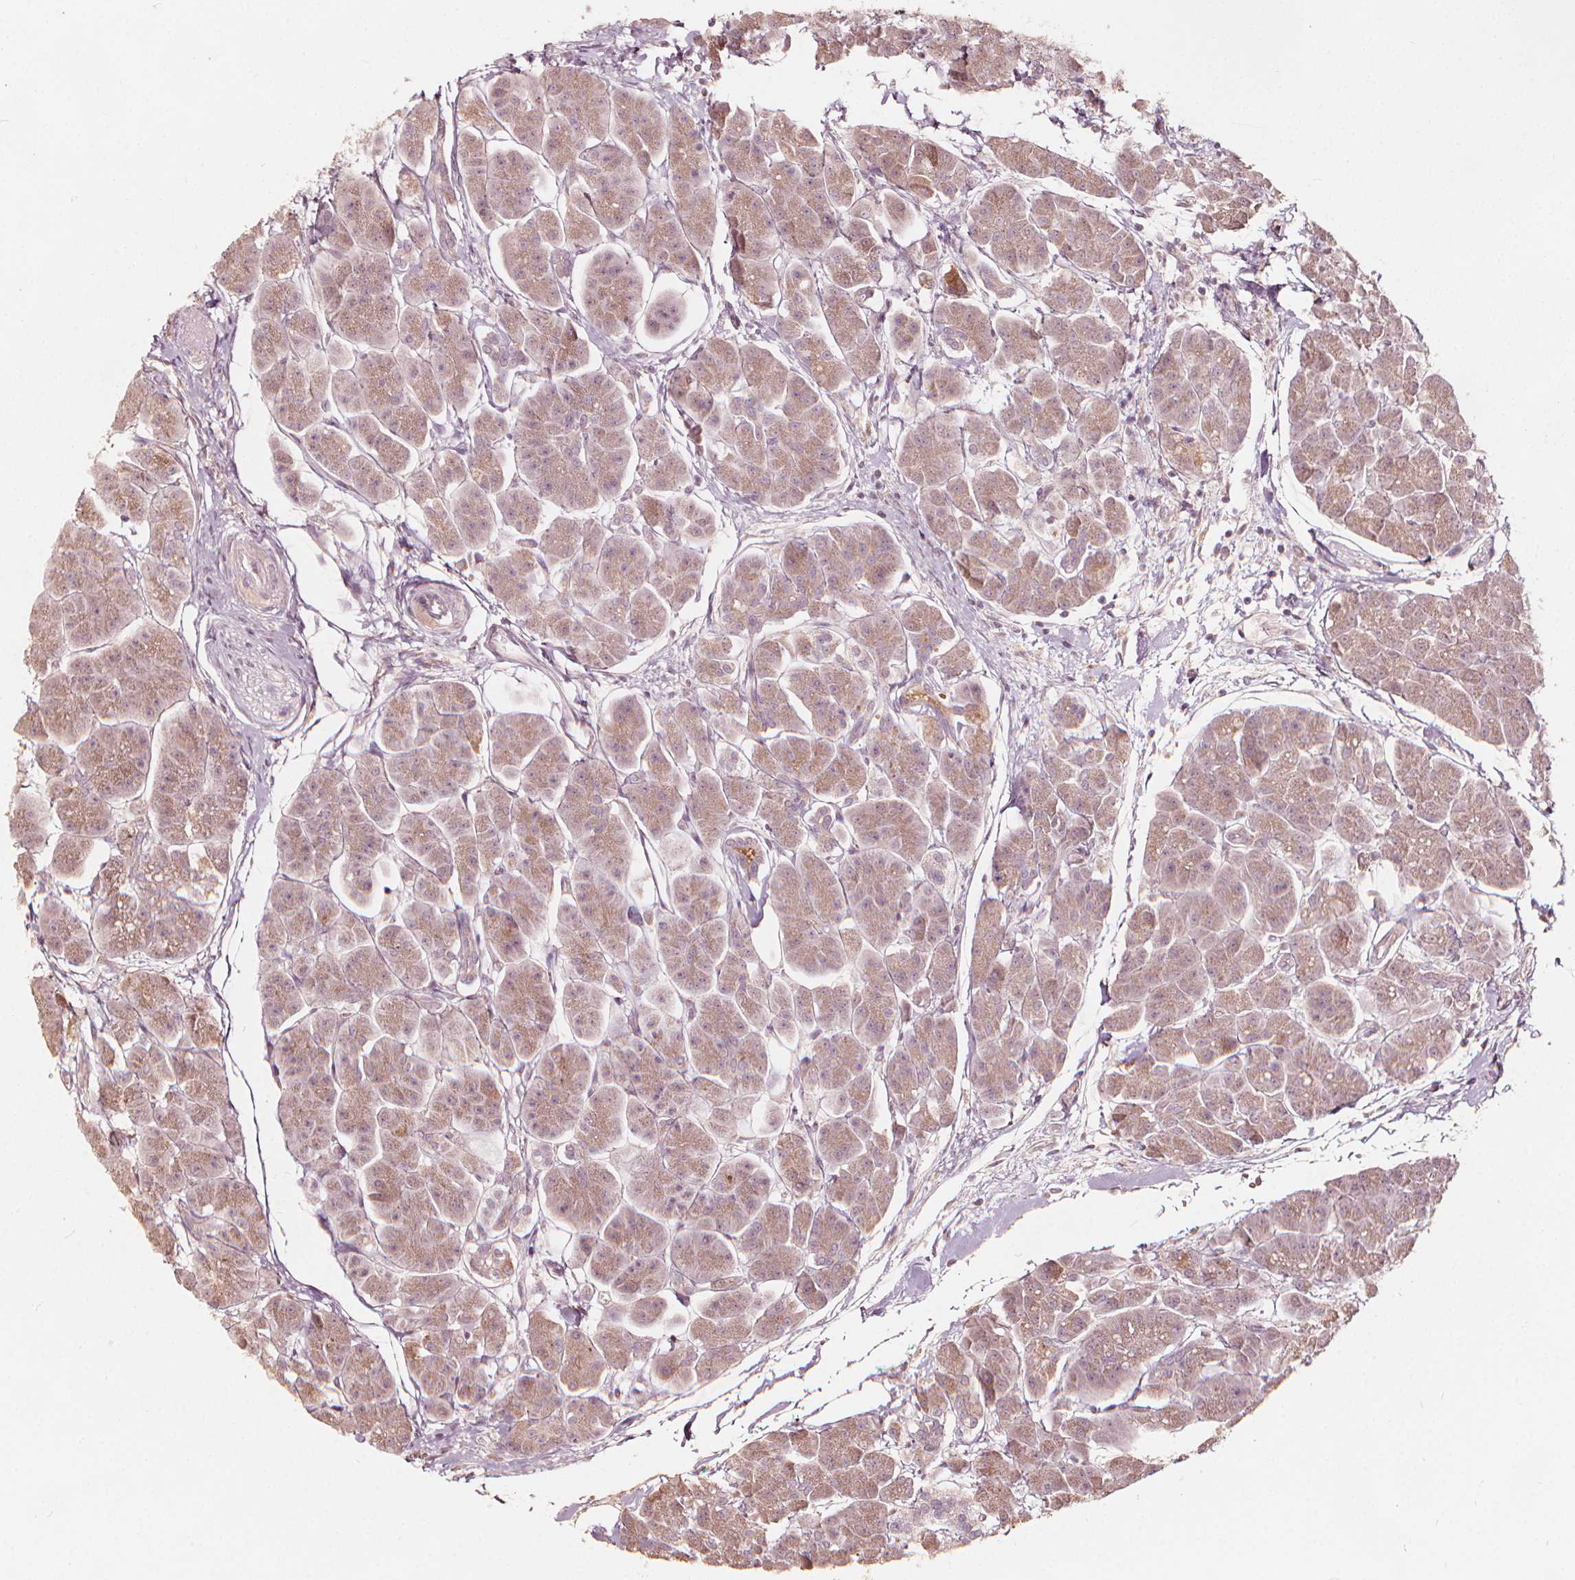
{"staining": {"intensity": "weak", "quantity": ">75%", "location": "cytoplasmic/membranous"}, "tissue": "pancreas", "cell_type": "Exocrine glandular cells", "image_type": "normal", "snomed": [{"axis": "morphology", "description": "Normal tissue, NOS"}, {"axis": "topography", "description": "Adipose tissue"}, {"axis": "topography", "description": "Pancreas"}, {"axis": "topography", "description": "Peripheral nerve tissue"}], "caption": "IHC histopathology image of normal pancreas stained for a protein (brown), which reveals low levels of weak cytoplasmic/membranous positivity in about >75% of exocrine glandular cells.", "gene": "NPC1L1", "patient": {"sex": "female", "age": 58}}